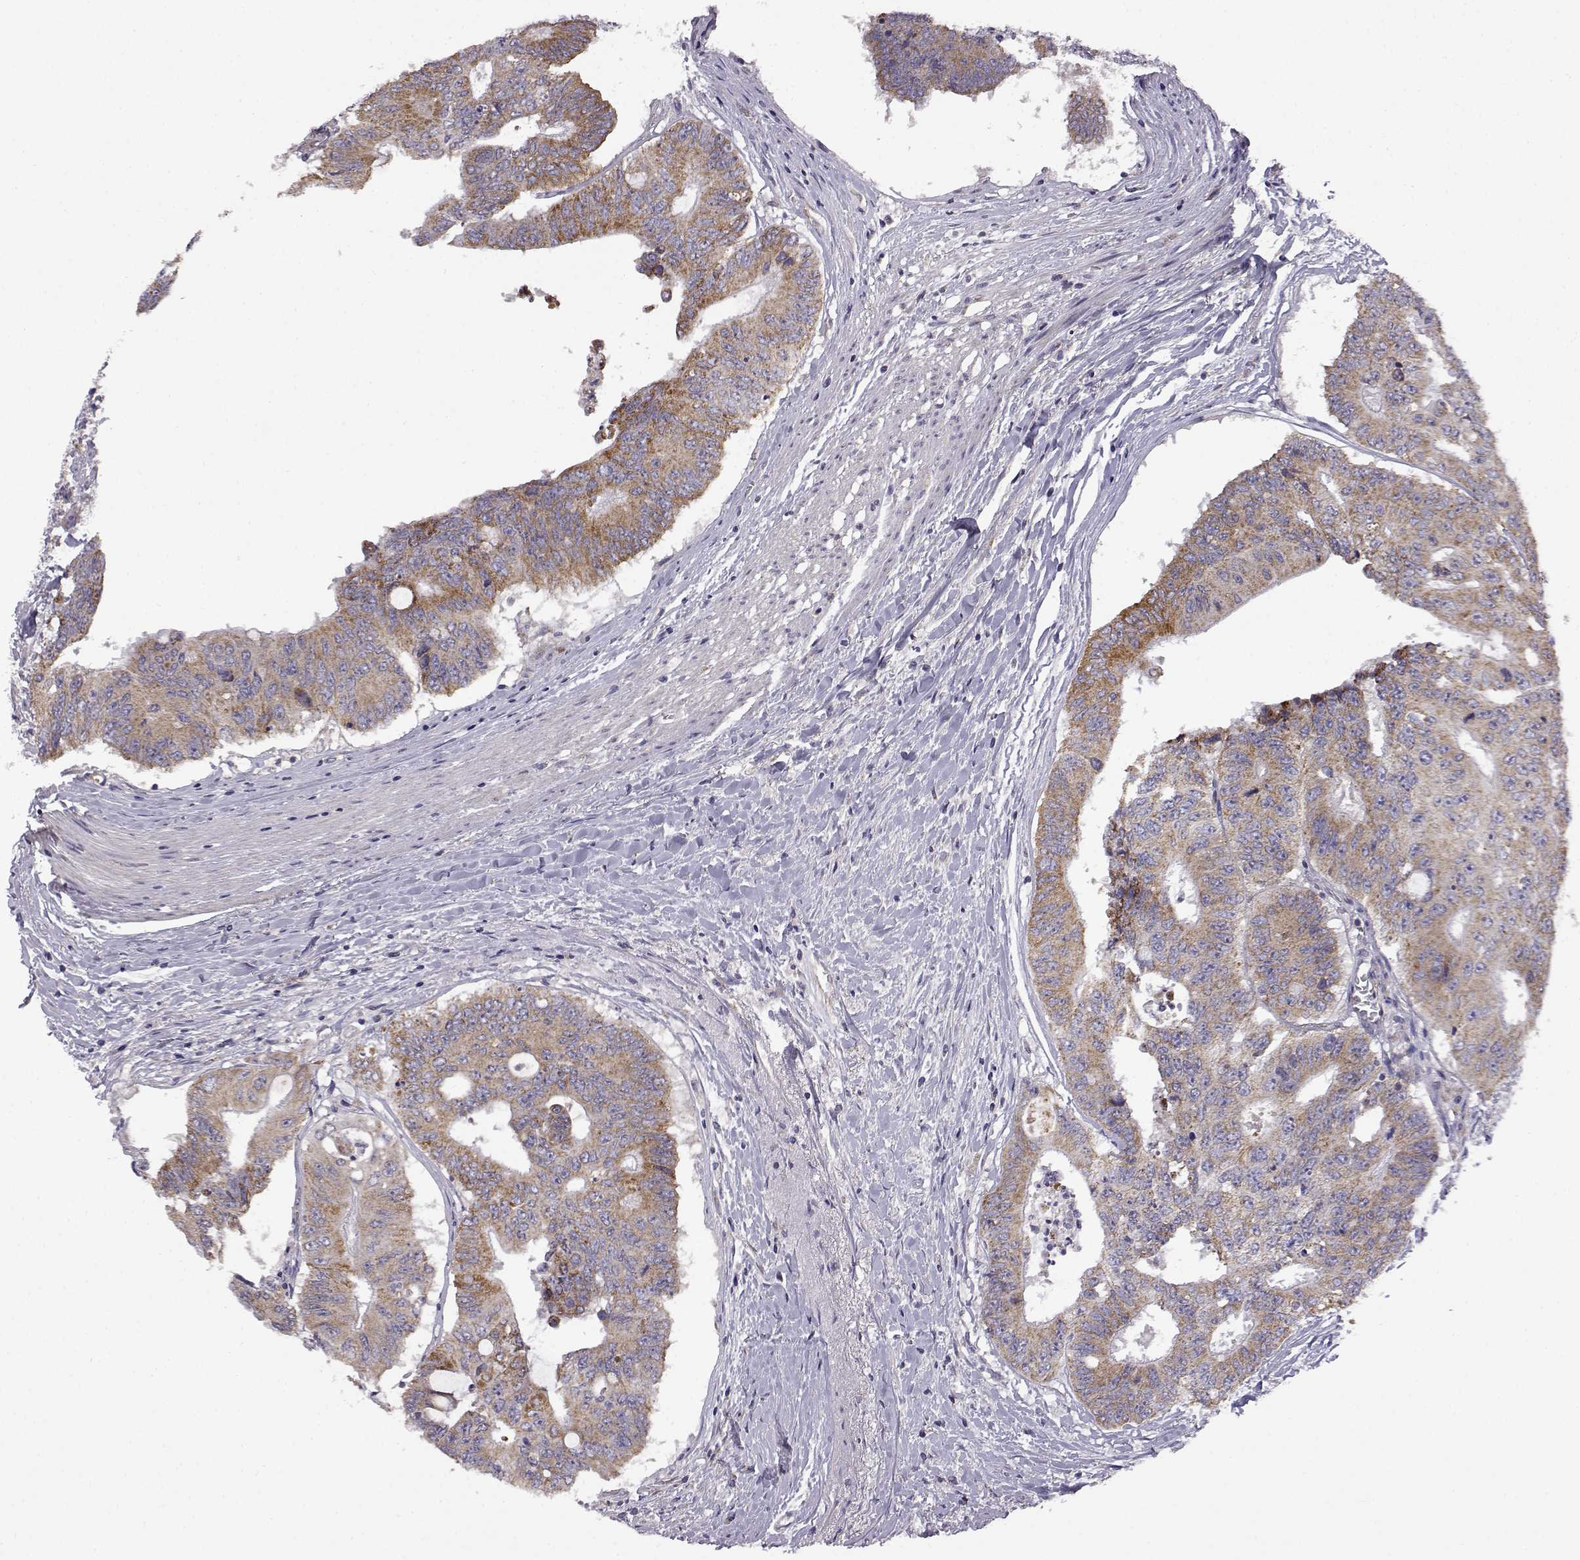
{"staining": {"intensity": "moderate", "quantity": ">75%", "location": "cytoplasmic/membranous"}, "tissue": "colorectal cancer", "cell_type": "Tumor cells", "image_type": "cancer", "snomed": [{"axis": "morphology", "description": "Adenocarcinoma, NOS"}, {"axis": "topography", "description": "Rectum"}], "caption": "Approximately >75% of tumor cells in human colorectal cancer display moderate cytoplasmic/membranous protein positivity as visualized by brown immunohistochemical staining.", "gene": "DDC", "patient": {"sex": "male", "age": 59}}